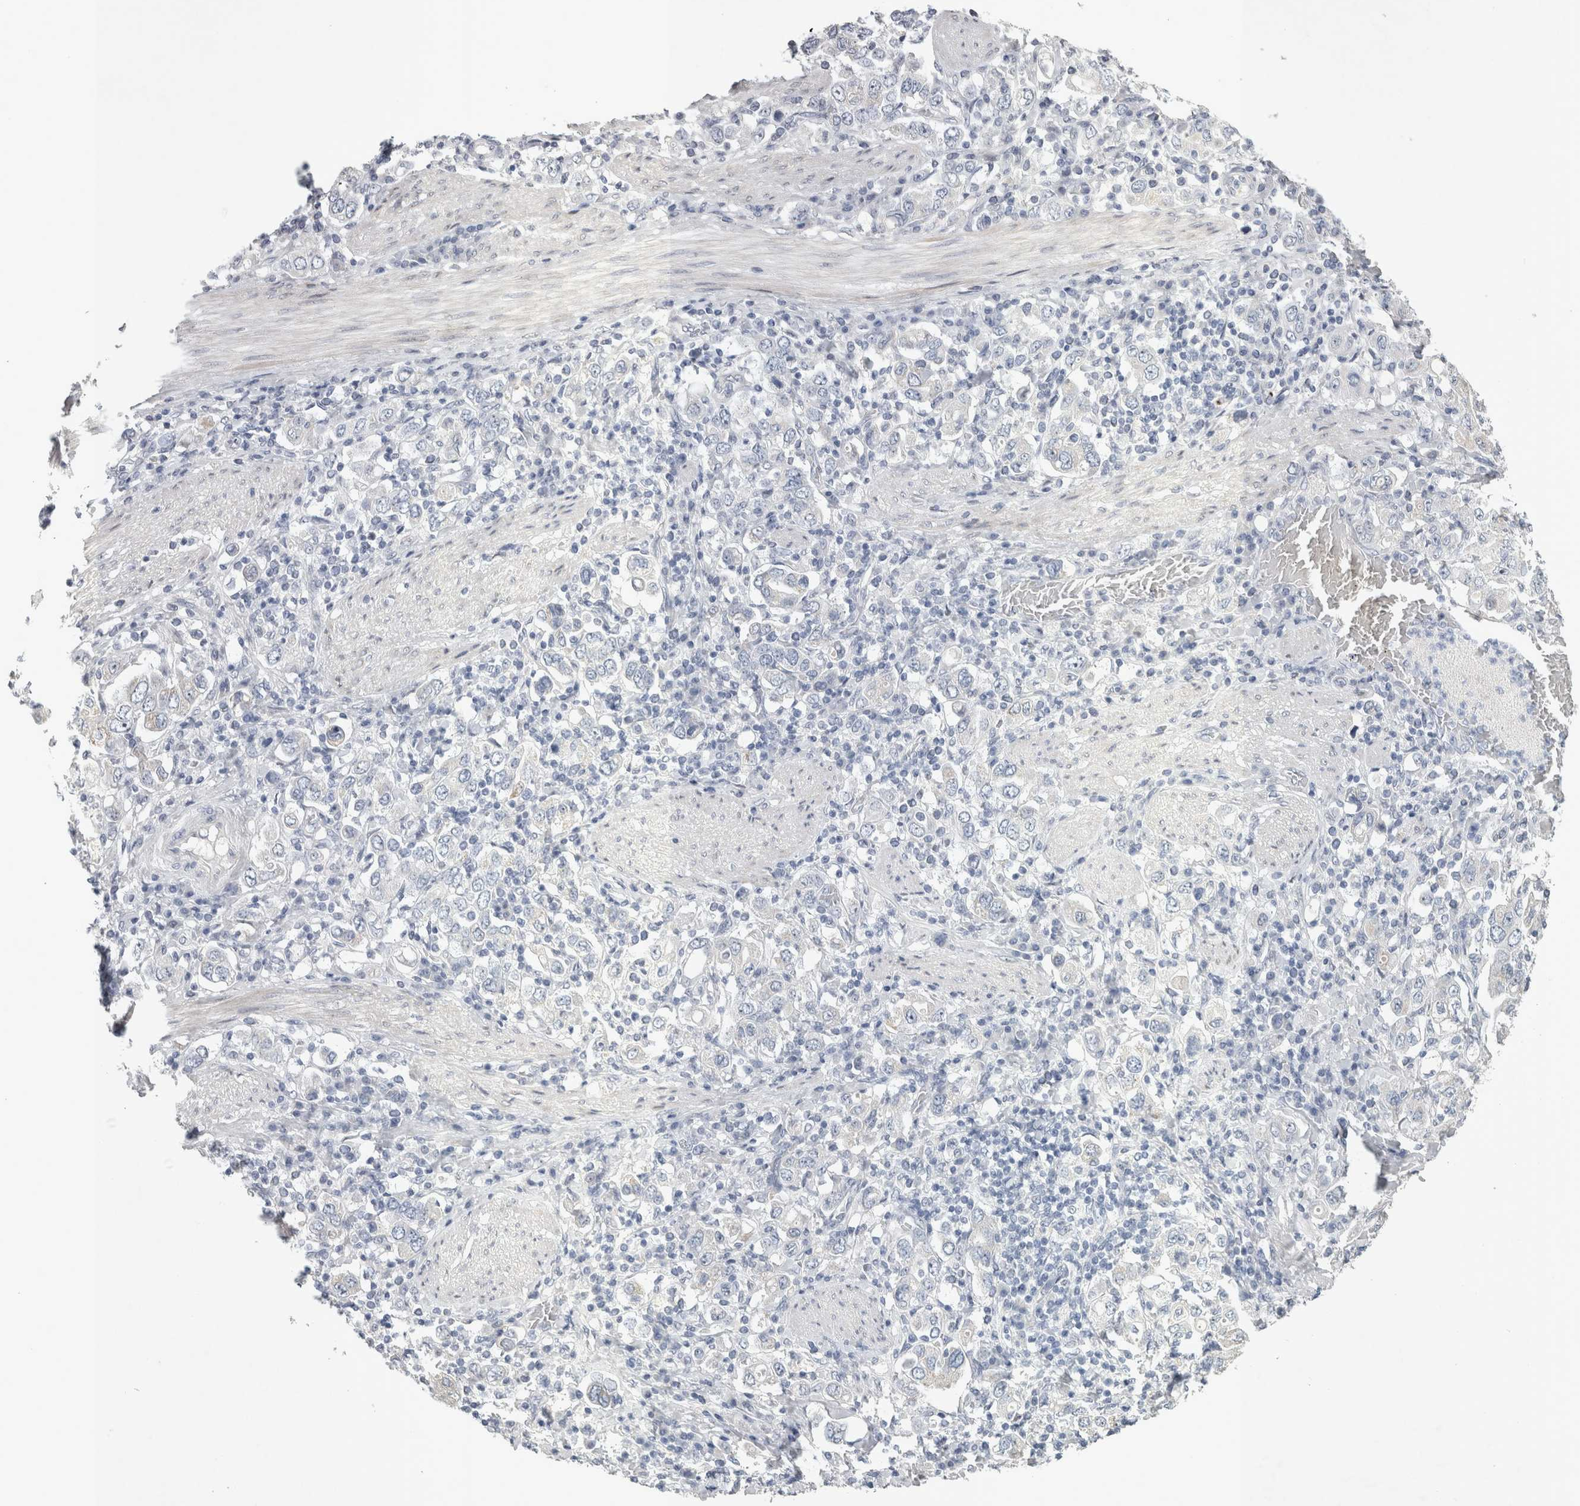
{"staining": {"intensity": "negative", "quantity": "none", "location": "none"}, "tissue": "stomach cancer", "cell_type": "Tumor cells", "image_type": "cancer", "snomed": [{"axis": "morphology", "description": "Adenocarcinoma, NOS"}, {"axis": "topography", "description": "Stomach, upper"}], "caption": "This is a image of immunohistochemistry (IHC) staining of adenocarcinoma (stomach), which shows no positivity in tumor cells.", "gene": "FXYD7", "patient": {"sex": "male", "age": 62}}